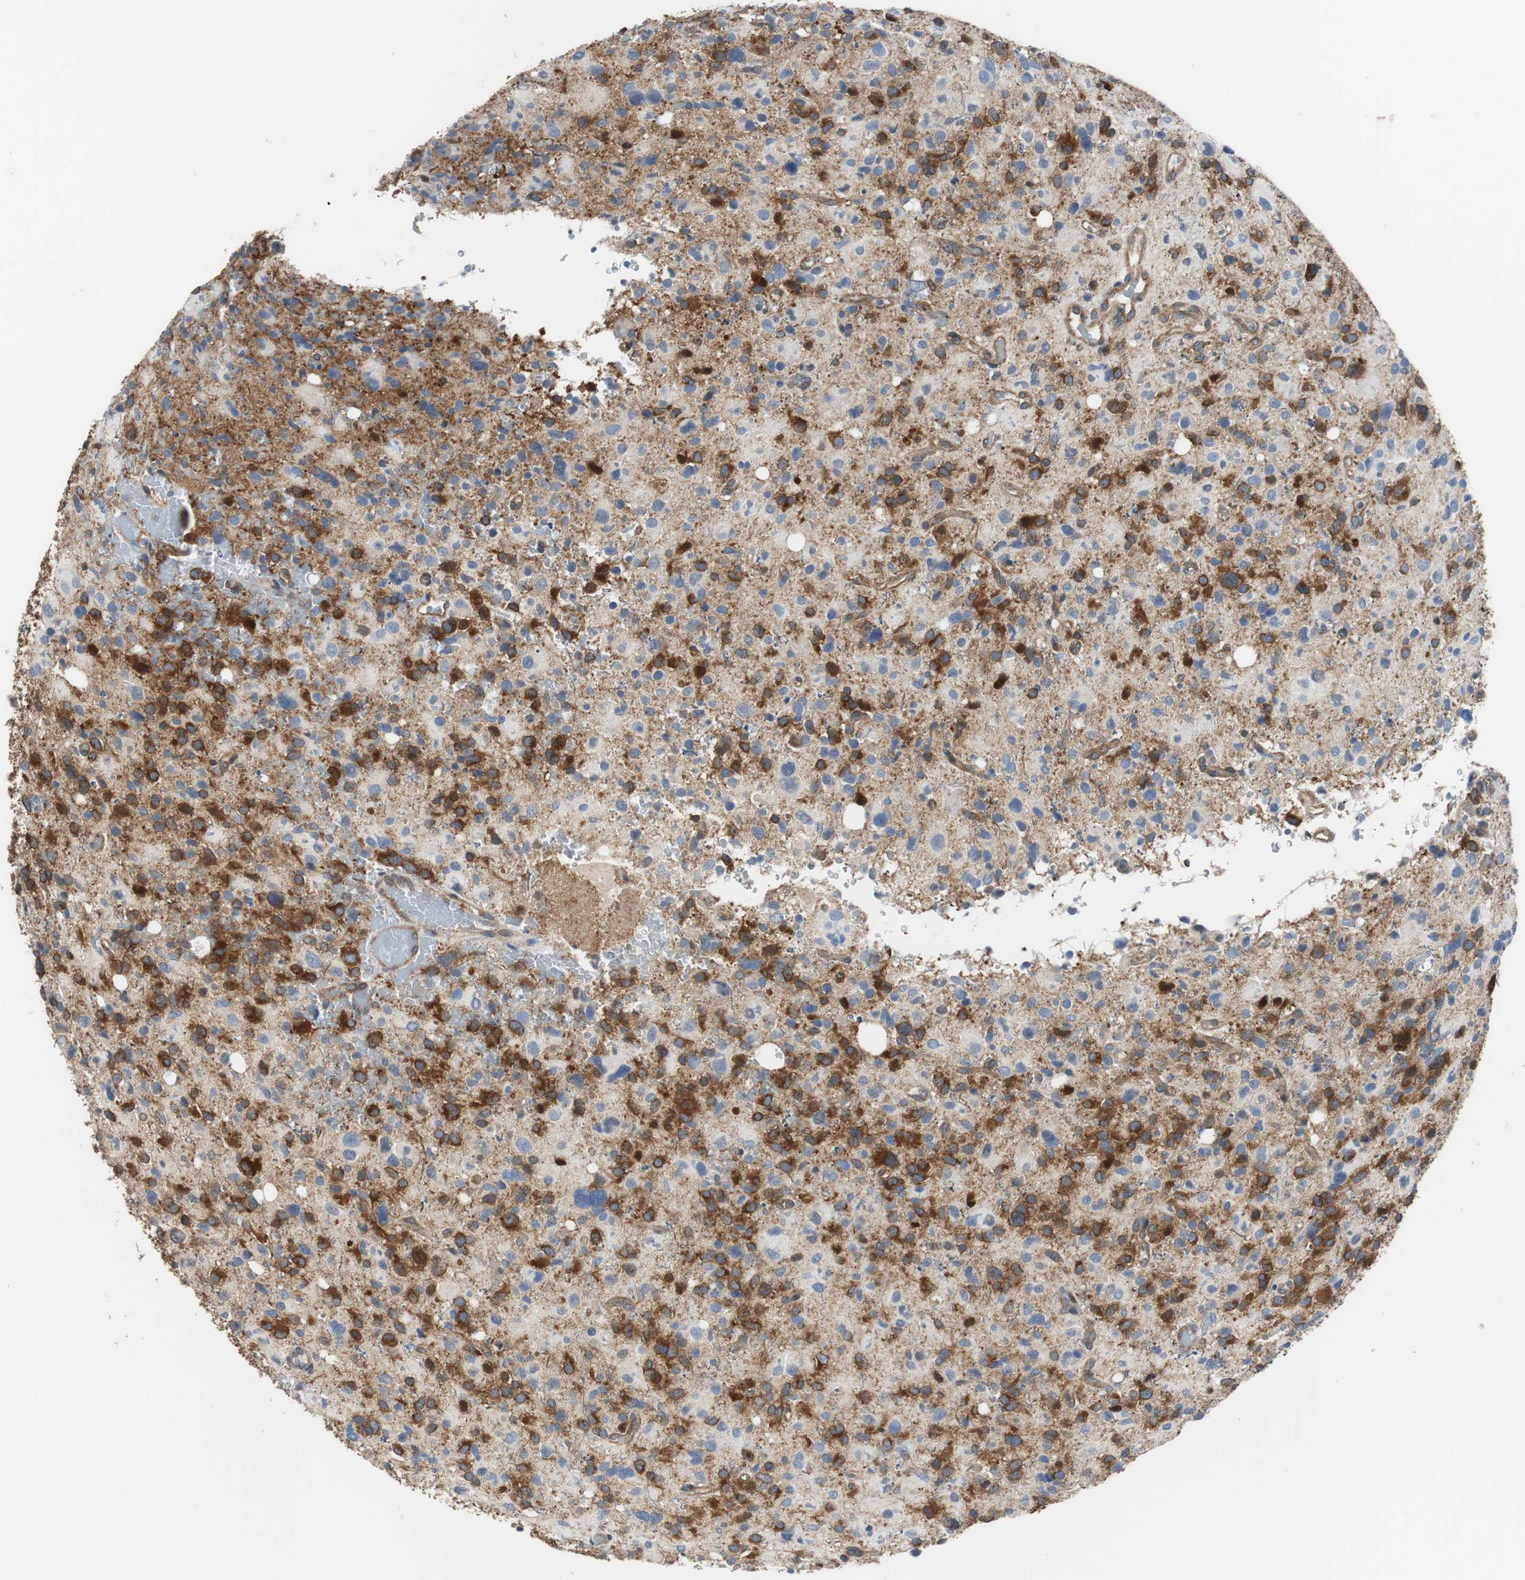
{"staining": {"intensity": "strong", "quantity": "25%-75%", "location": "cytoplasmic/membranous"}, "tissue": "glioma", "cell_type": "Tumor cells", "image_type": "cancer", "snomed": [{"axis": "morphology", "description": "Glioma, malignant, High grade"}, {"axis": "topography", "description": "Brain"}], "caption": "A histopathology image of malignant high-grade glioma stained for a protein shows strong cytoplasmic/membranous brown staining in tumor cells.", "gene": "BRAF", "patient": {"sex": "male", "age": 48}}